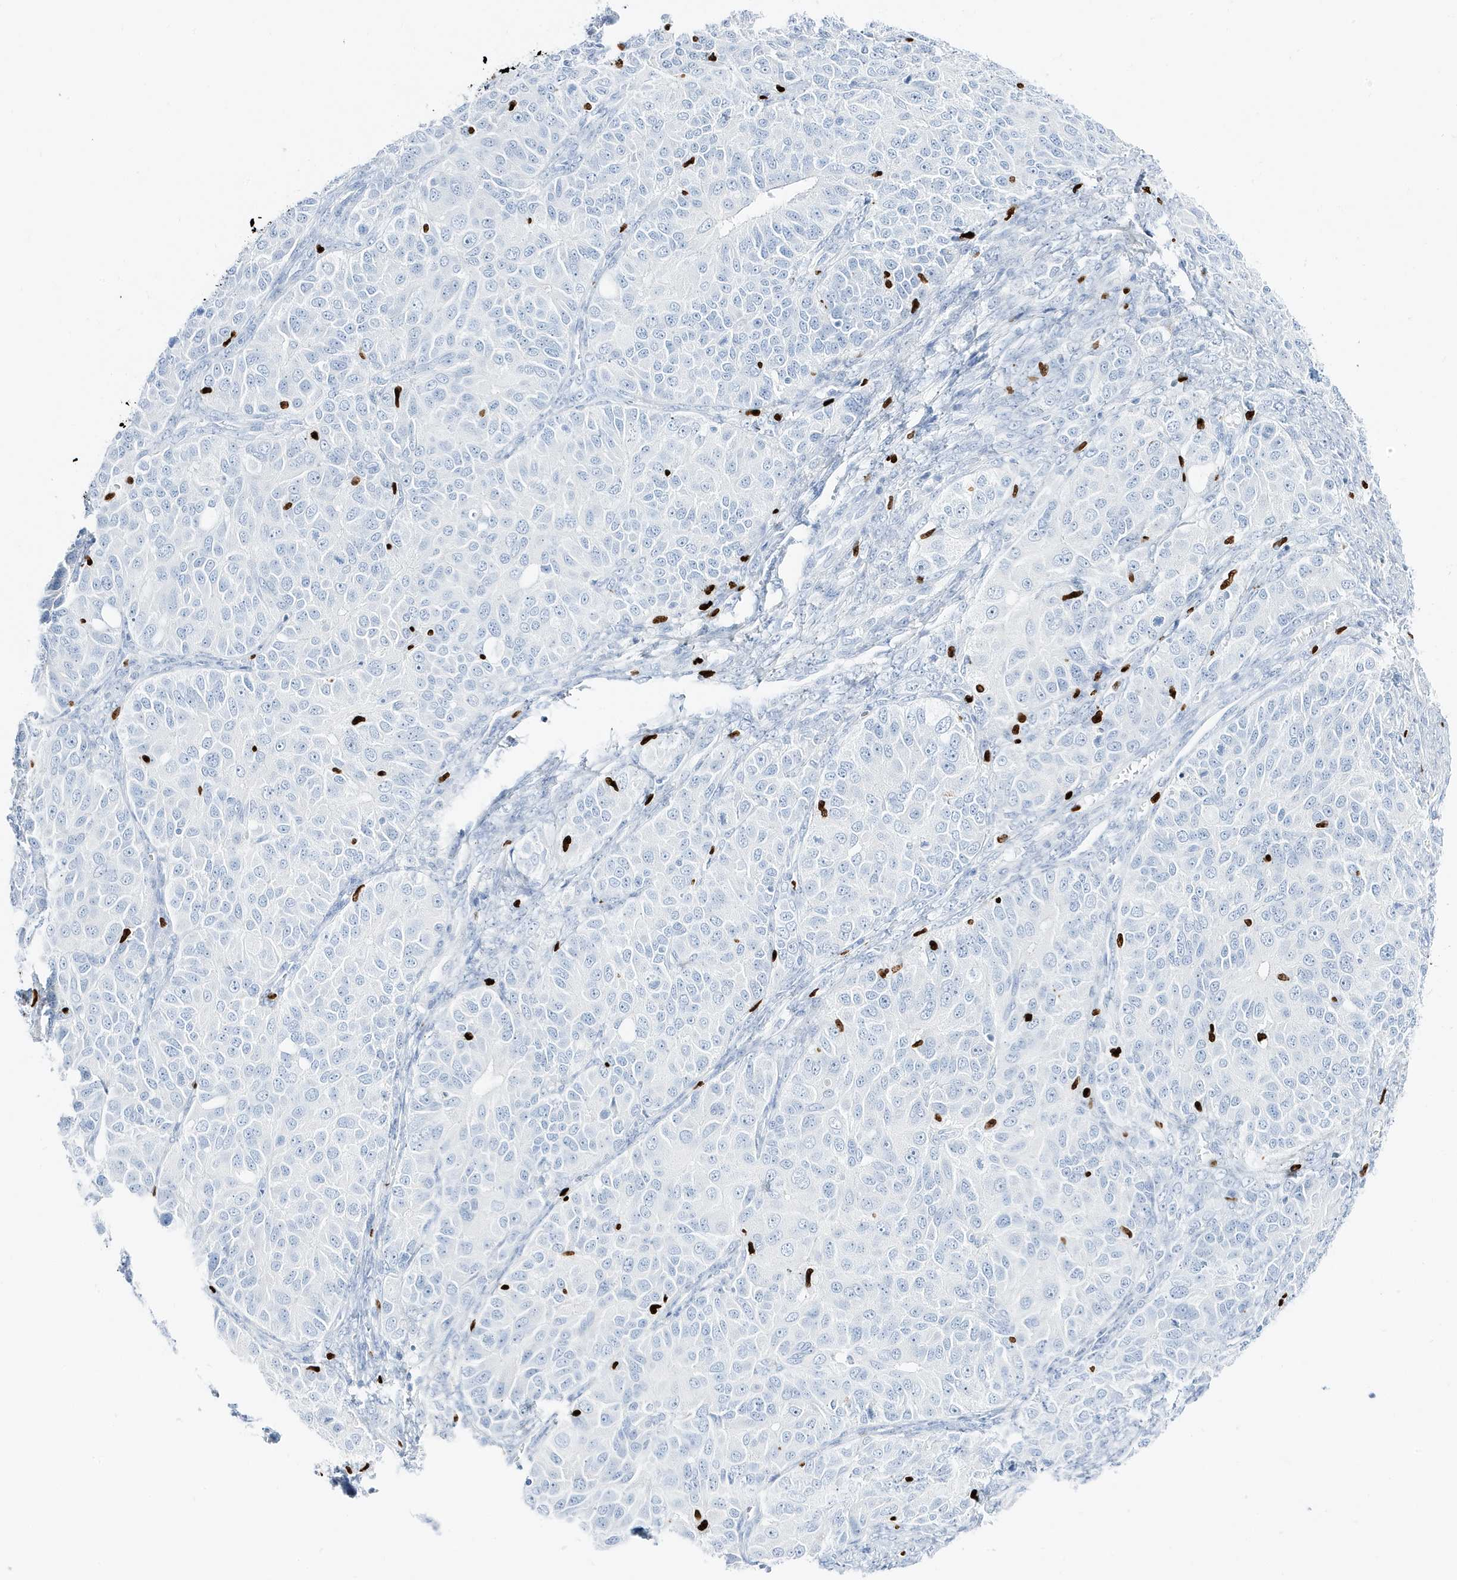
{"staining": {"intensity": "negative", "quantity": "none", "location": "none"}, "tissue": "ovarian cancer", "cell_type": "Tumor cells", "image_type": "cancer", "snomed": [{"axis": "morphology", "description": "Carcinoma, endometroid"}, {"axis": "topography", "description": "Ovary"}], "caption": "Immunohistochemistry (IHC) photomicrograph of neoplastic tissue: ovarian endometroid carcinoma stained with DAB (3,3'-diaminobenzidine) demonstrates no significant protein positivity in tumor cells.", "gene": "MNDA", "patient": {"sex": "female", "age": 51}}